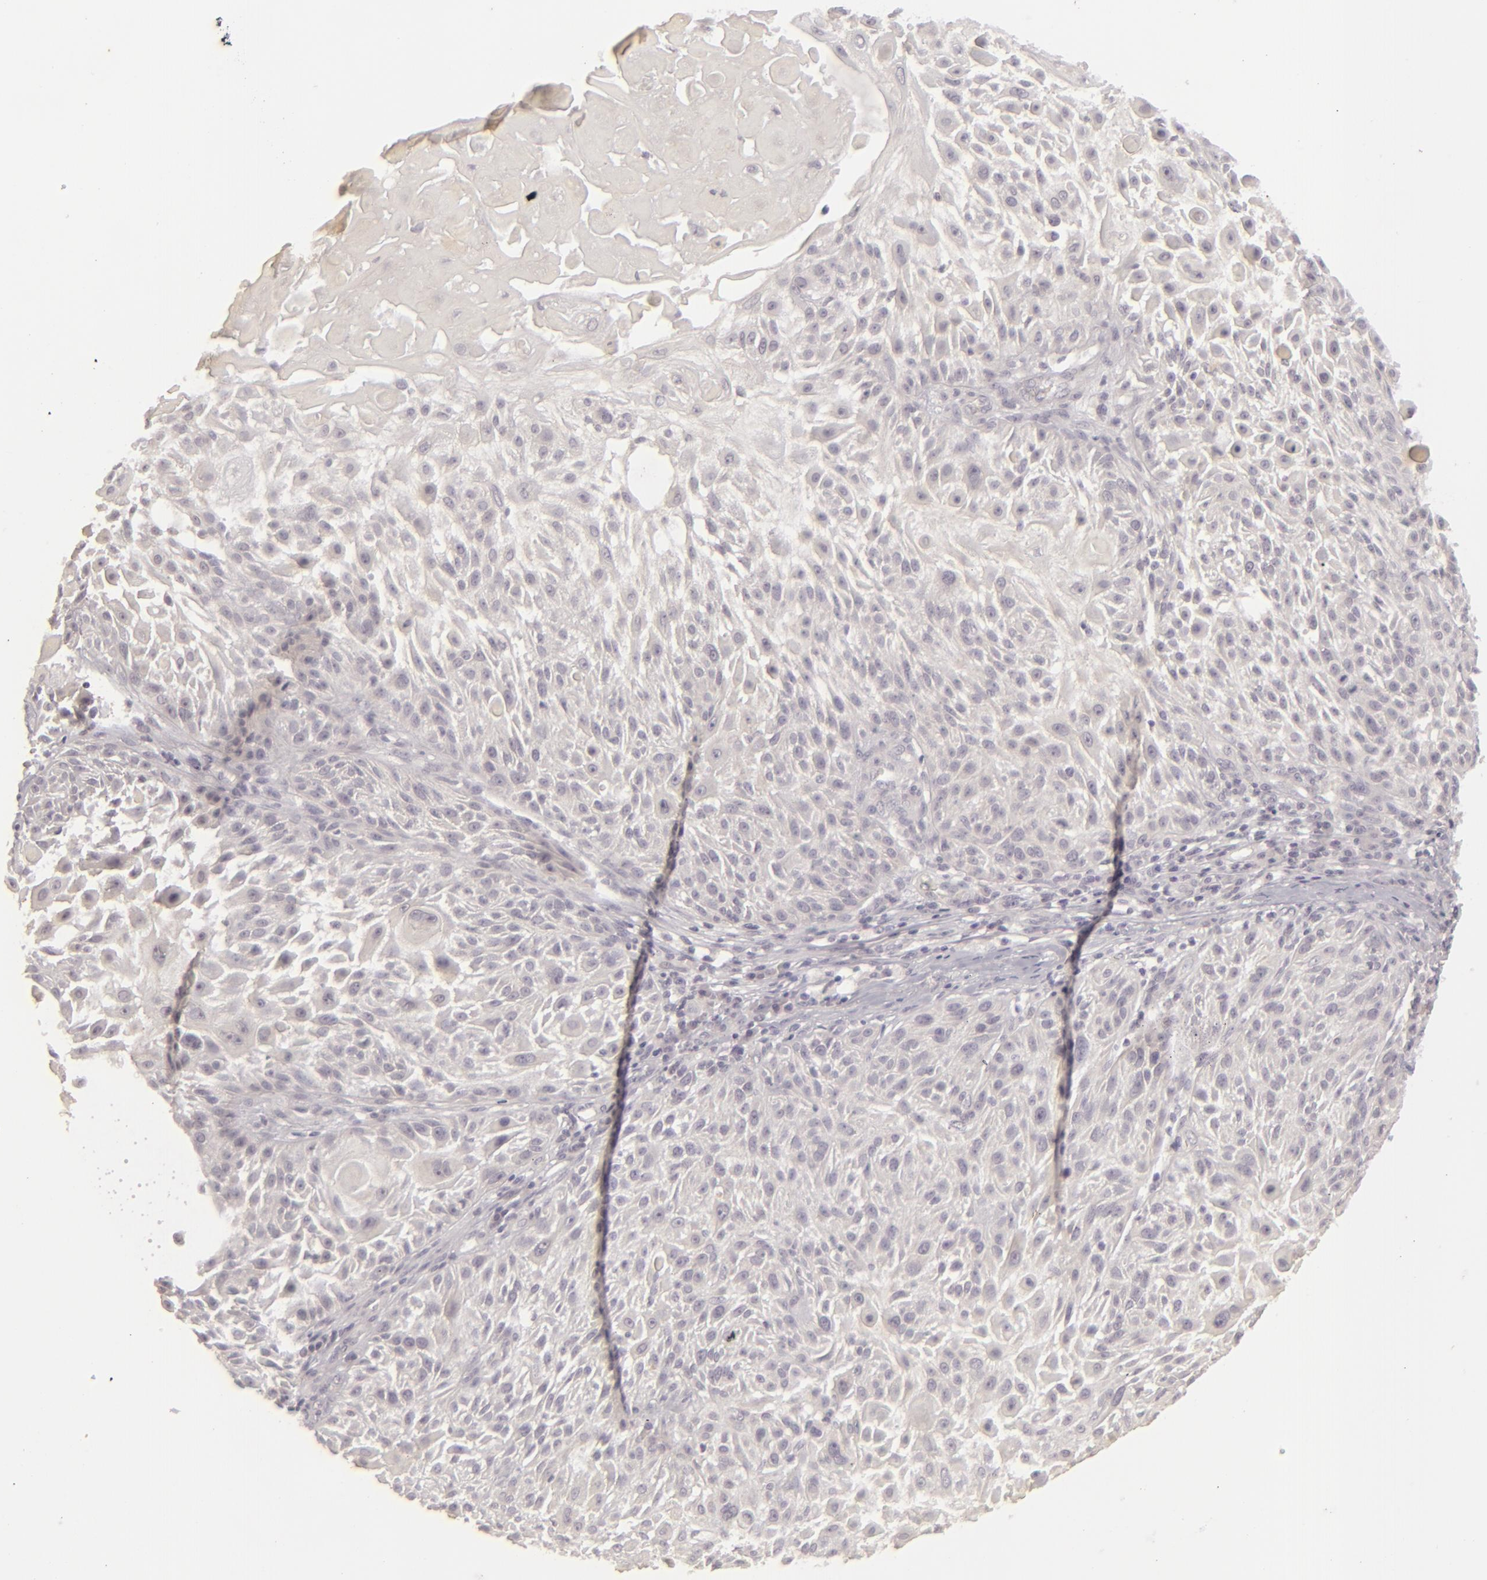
{"staining": {"intensity": "negative", "quantity": "none", "location": "none"}, "tissue": "skin cancer", "cell_type": "Tumor cells", "image_type": "cancer", "snomed": [{"axis": "morphology", "description": "Squamous cell carcinoma, NOS"}, {"axis": "topography", "description": "Skin"}], "caption": "Tumor cells are negative for protein expression in human skin squamous cell carcinoma.", "gene": "DLG3", "patient": {"sex": "female", "age": 89}}